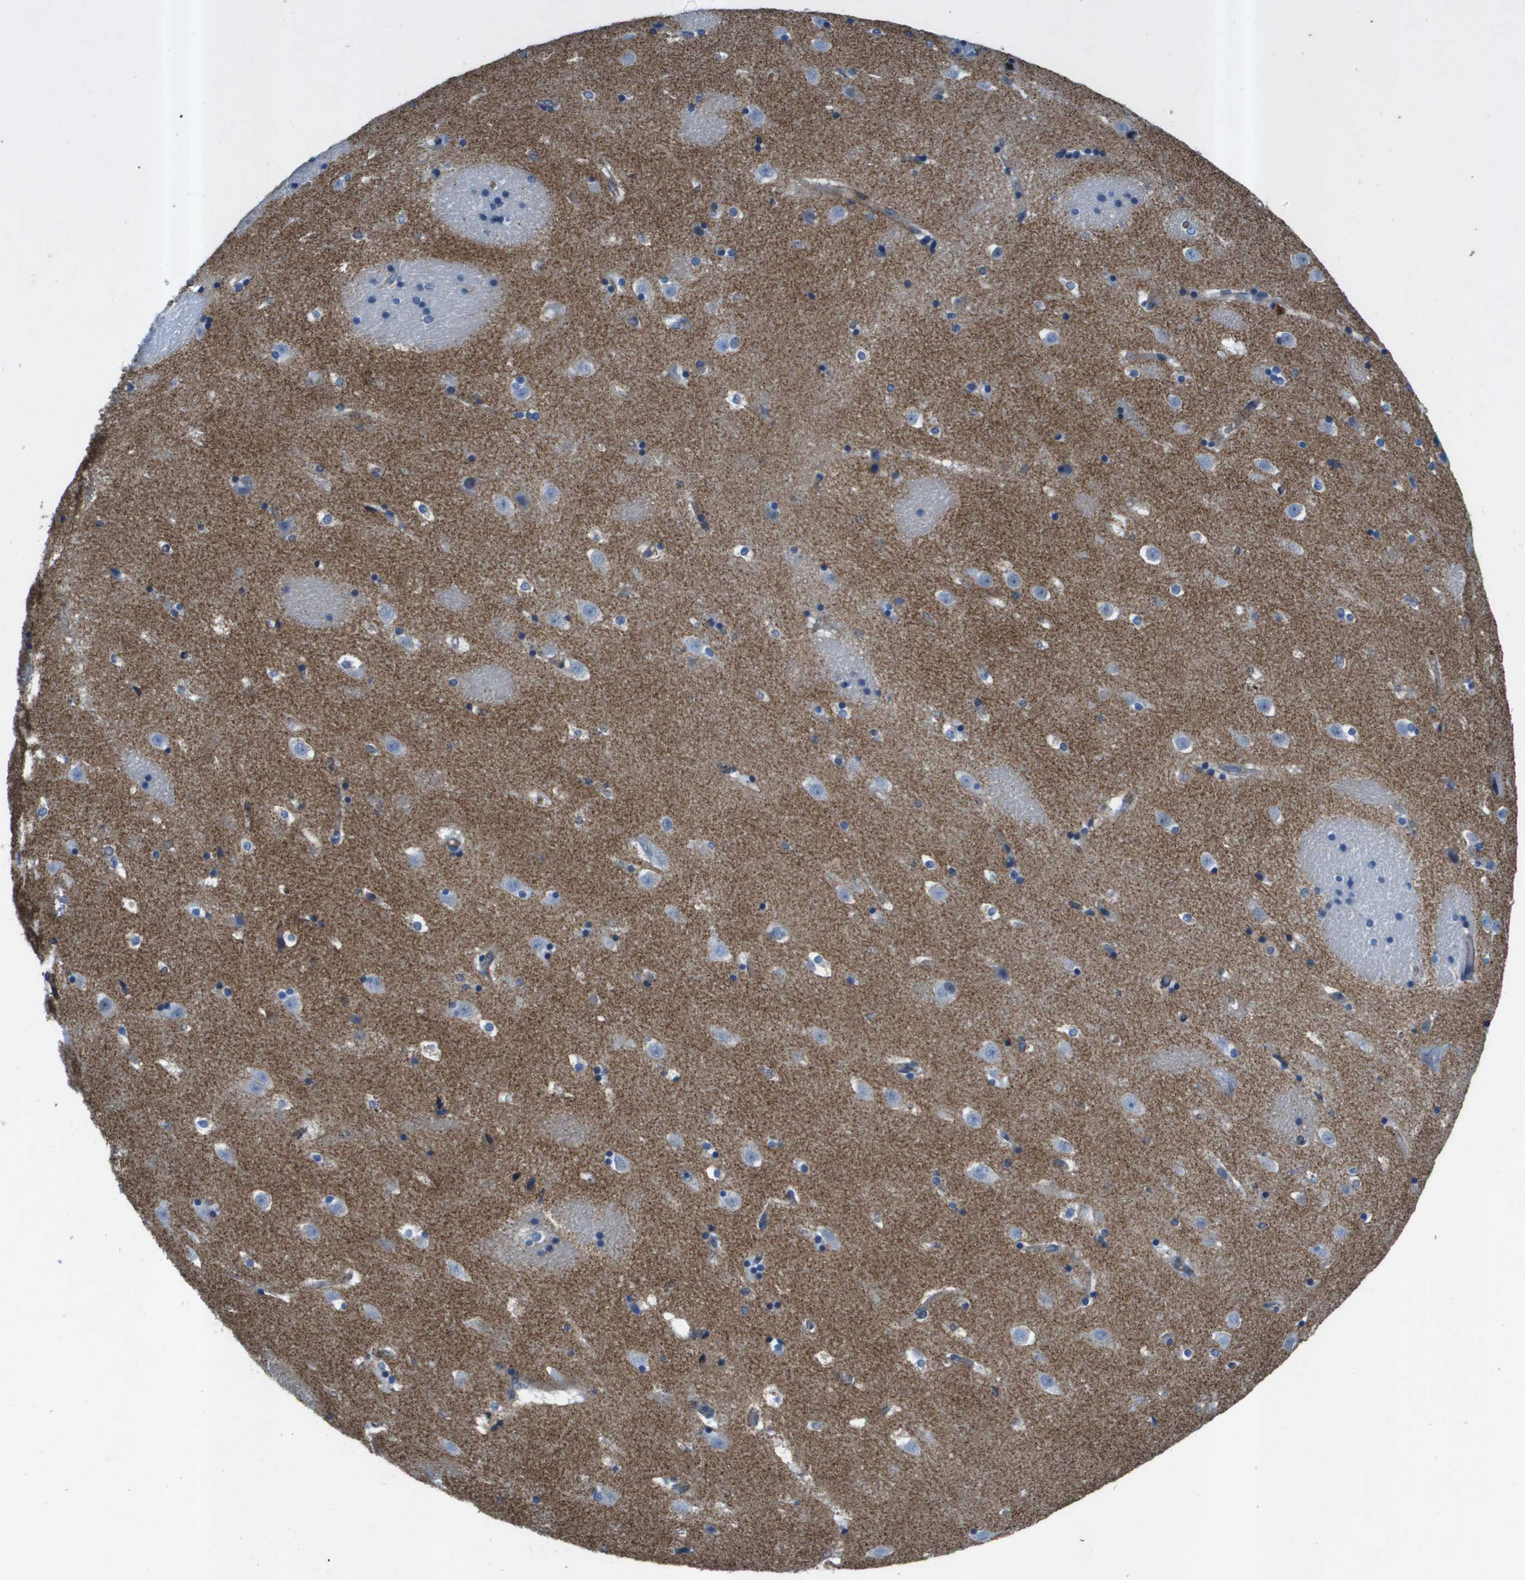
{"staining": {"intensity": "negative", "quantity": "none", "location": "none"}, "tissue": "caudate", "cell_type": "Glial cells", "image_type": "normal", "snomed": [{"axis": "morphology", "description": "Normal tissue, NOS"}, {"axis": "topography", "description": "Lateral ventricle wall"}], "caption": "Immunohistochemical staining of benign caudate shows no significant positivity in glial cells.", "gene": "ITGA6", "patient": {"sex": "male", "age": 45}}